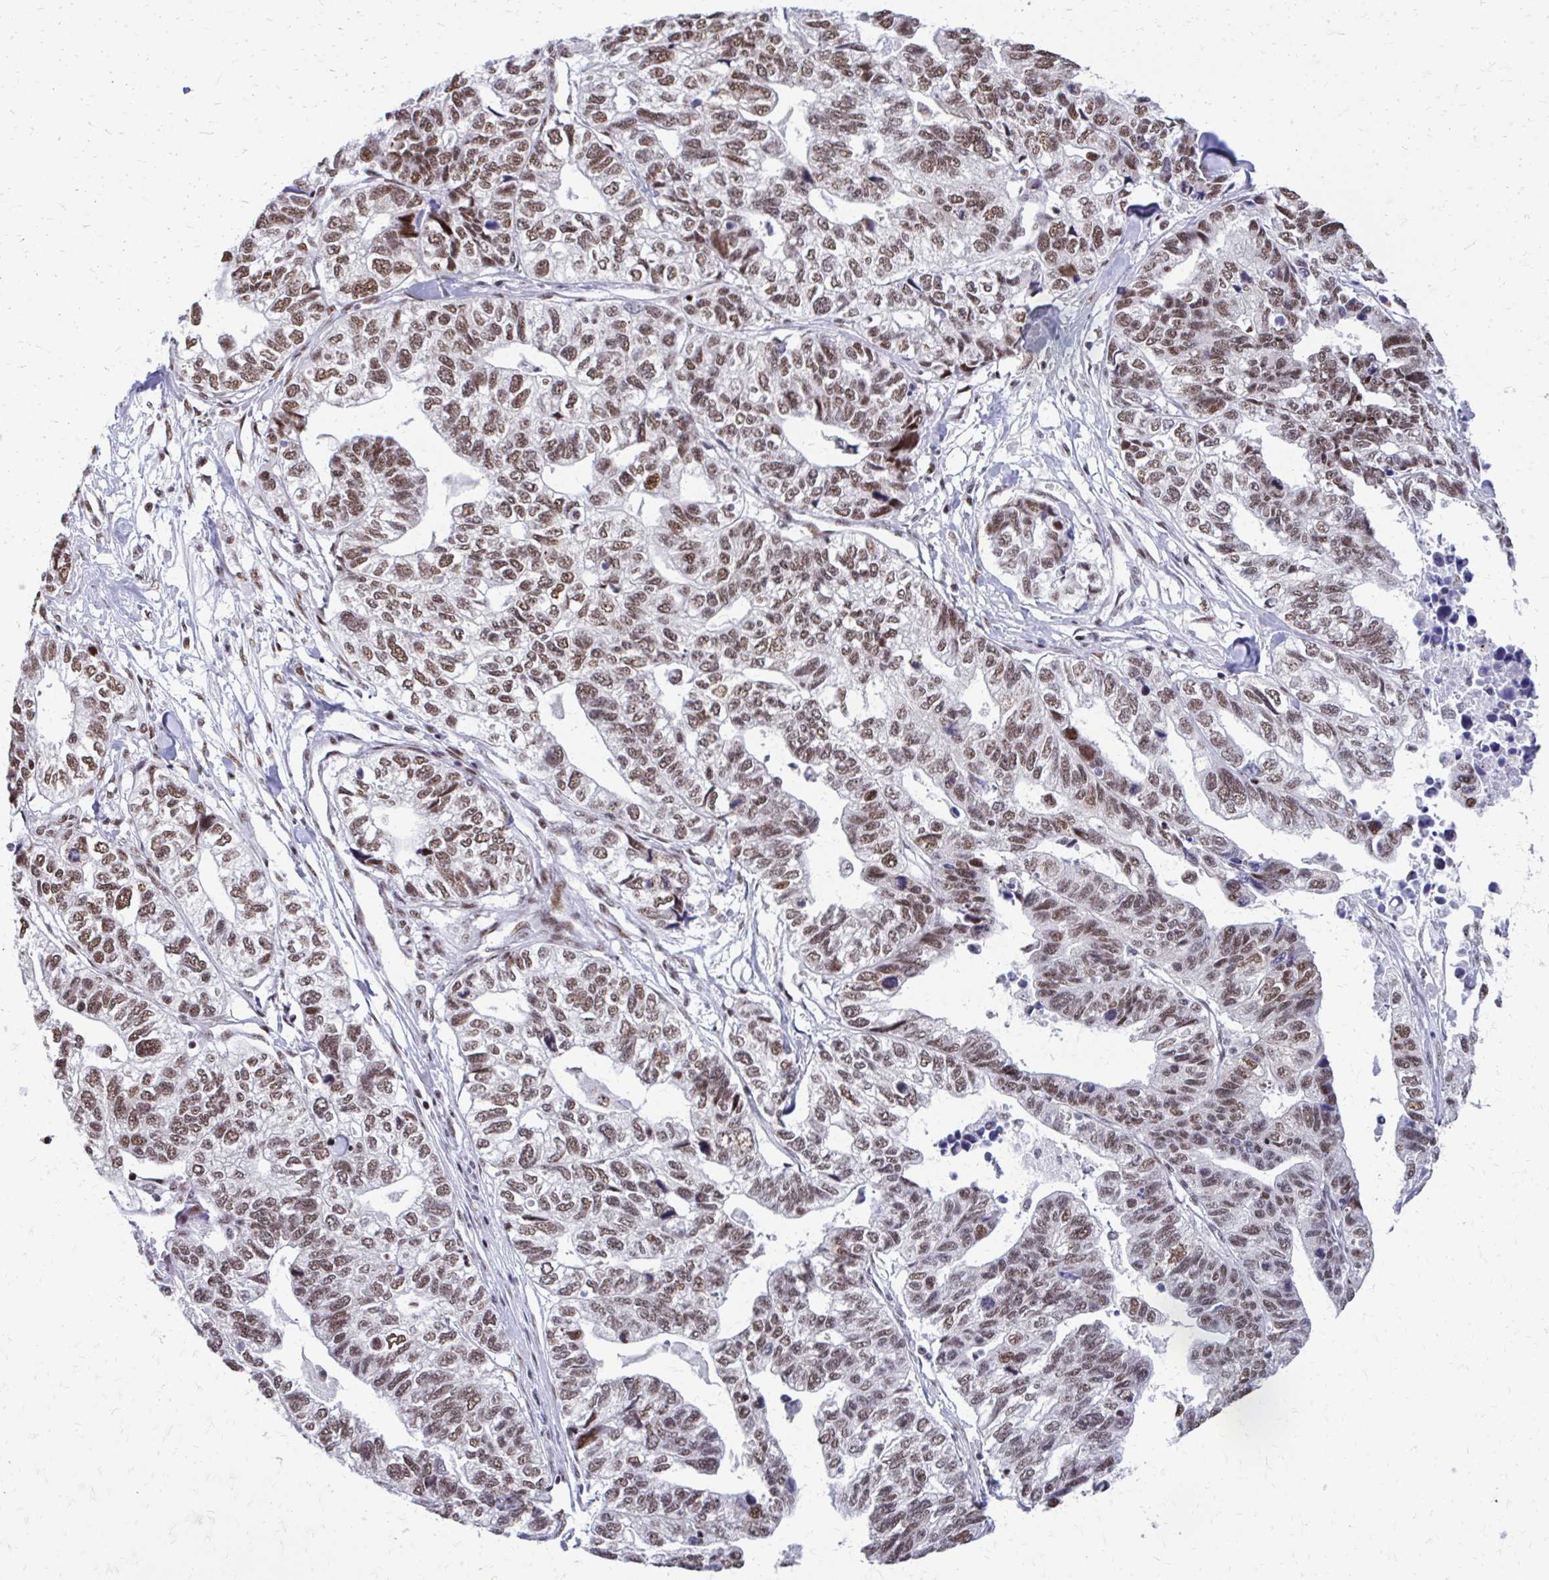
{"staining": {"intensity": "moderate", "quantity": ">75%", "location": "nuclear"}, "tissue": "stomach cancer", "cell_type": "Tumor cells", "image_type": "cancer", "snomed": [{"axis": "morphology", "description": "Adenocarcinoma, NOS"}, {"axis": "topography", "description": "Stomach, upper"}], "caption": "Immunohistochemistry (IHC) of human adenocarcinoma (stomach) displays medium levels of moderate nuclear positivity in about >75% of tumor cells.", "gene": "SS18", "patient": {"sex": "female", "age": 67}}